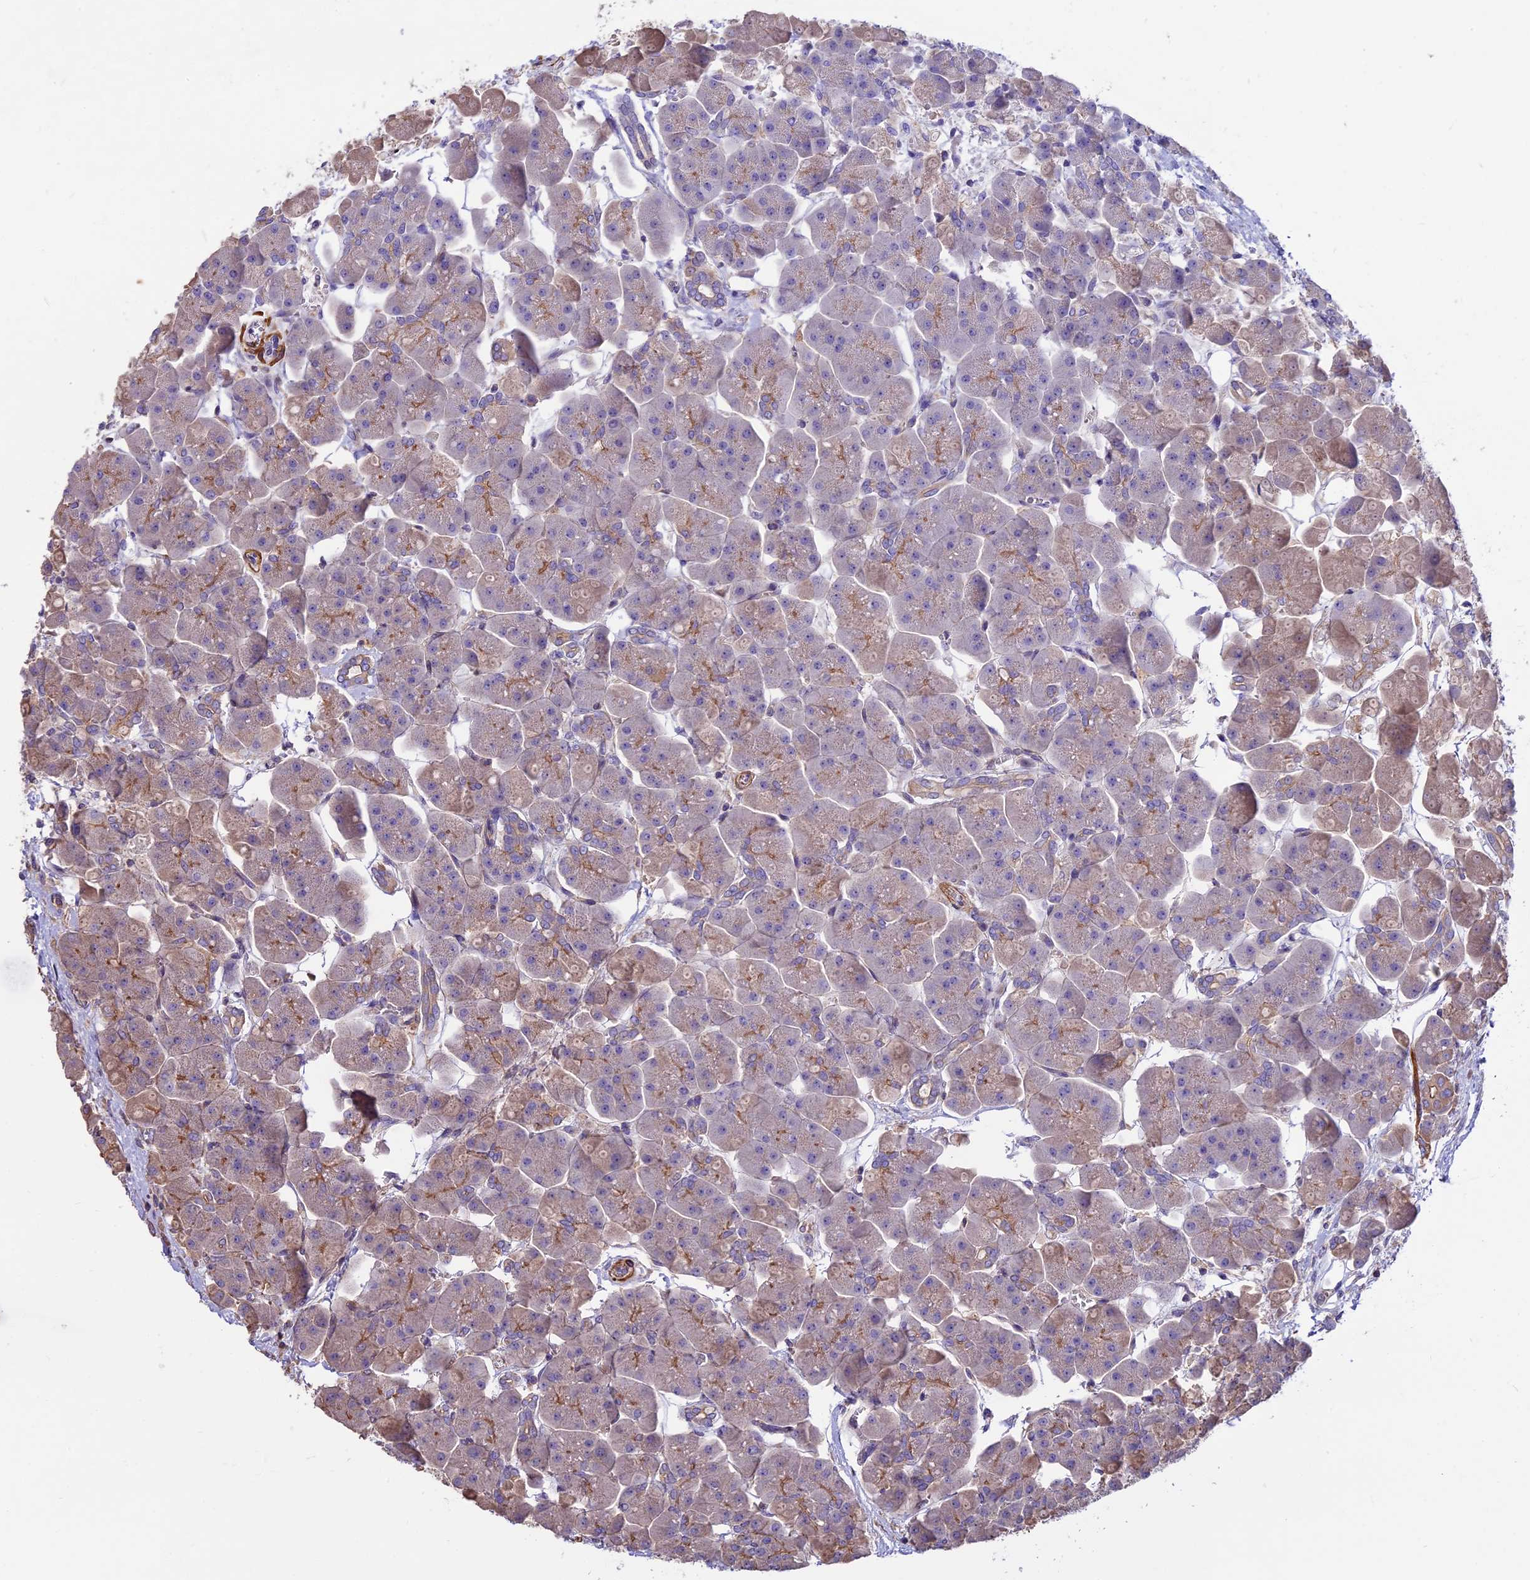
{"staining": {"intensity": "moderate", "quantity": "25%-75%", "location": "cytoplasmic/membranous"}, "tissue": "pancreas", "cell_type": "Exocrine glandular cells", "image_type": "normal", "snomed": [{"axis": "morphology", "description": "Normal tissue, NOS"}, {"axis": "topography", "description": "Pancreas"}], "caption": "The image exhibits staining of unremarkable pancreas, revealing moderate cytoplasmic/membranous protein staining (brown color) within exocrine glandular cells.", "gene": "ANO3", "patient": {"sex": "male", "age": 66}}